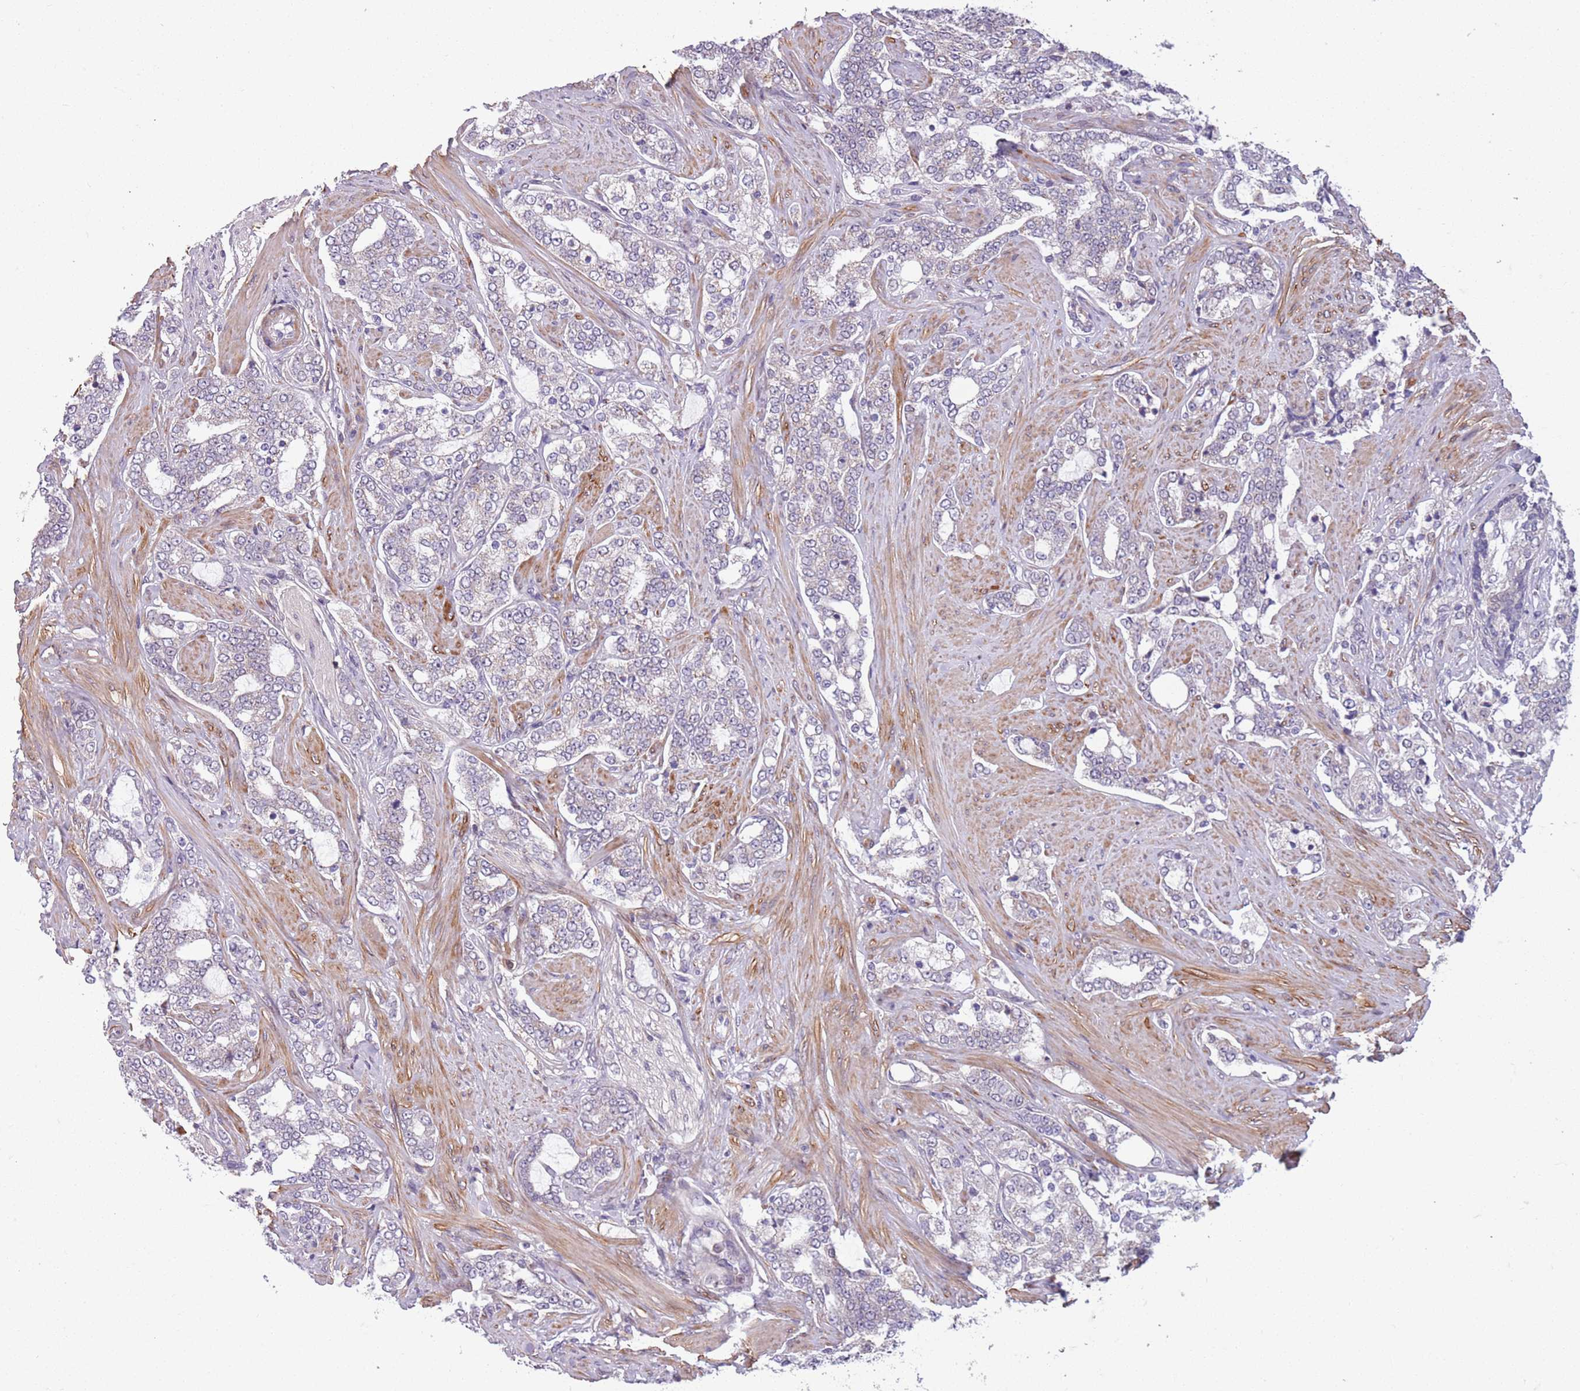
{"staining": {"intensity": "negative", "quantity": "none", "location": "none"}, "tissue": "prostate cancer", "cell_type": "Tumor cells", "image_type": "cancer", "snomed": [{"axis": "morphology", "description": "Adenocarcinoma, High grade"}, {"axis": "topography", "description": "Prostate"}], "caption": "Immunohistochemistry (IHC) histopathology image of neoplastic tissue: prostate cancer (high-grade adenocarcinoma) stained with DAB displays no significant protein positivity in tumor cells.", "gene": "JAML", "patient": {"sex": "male", "age": 64}}